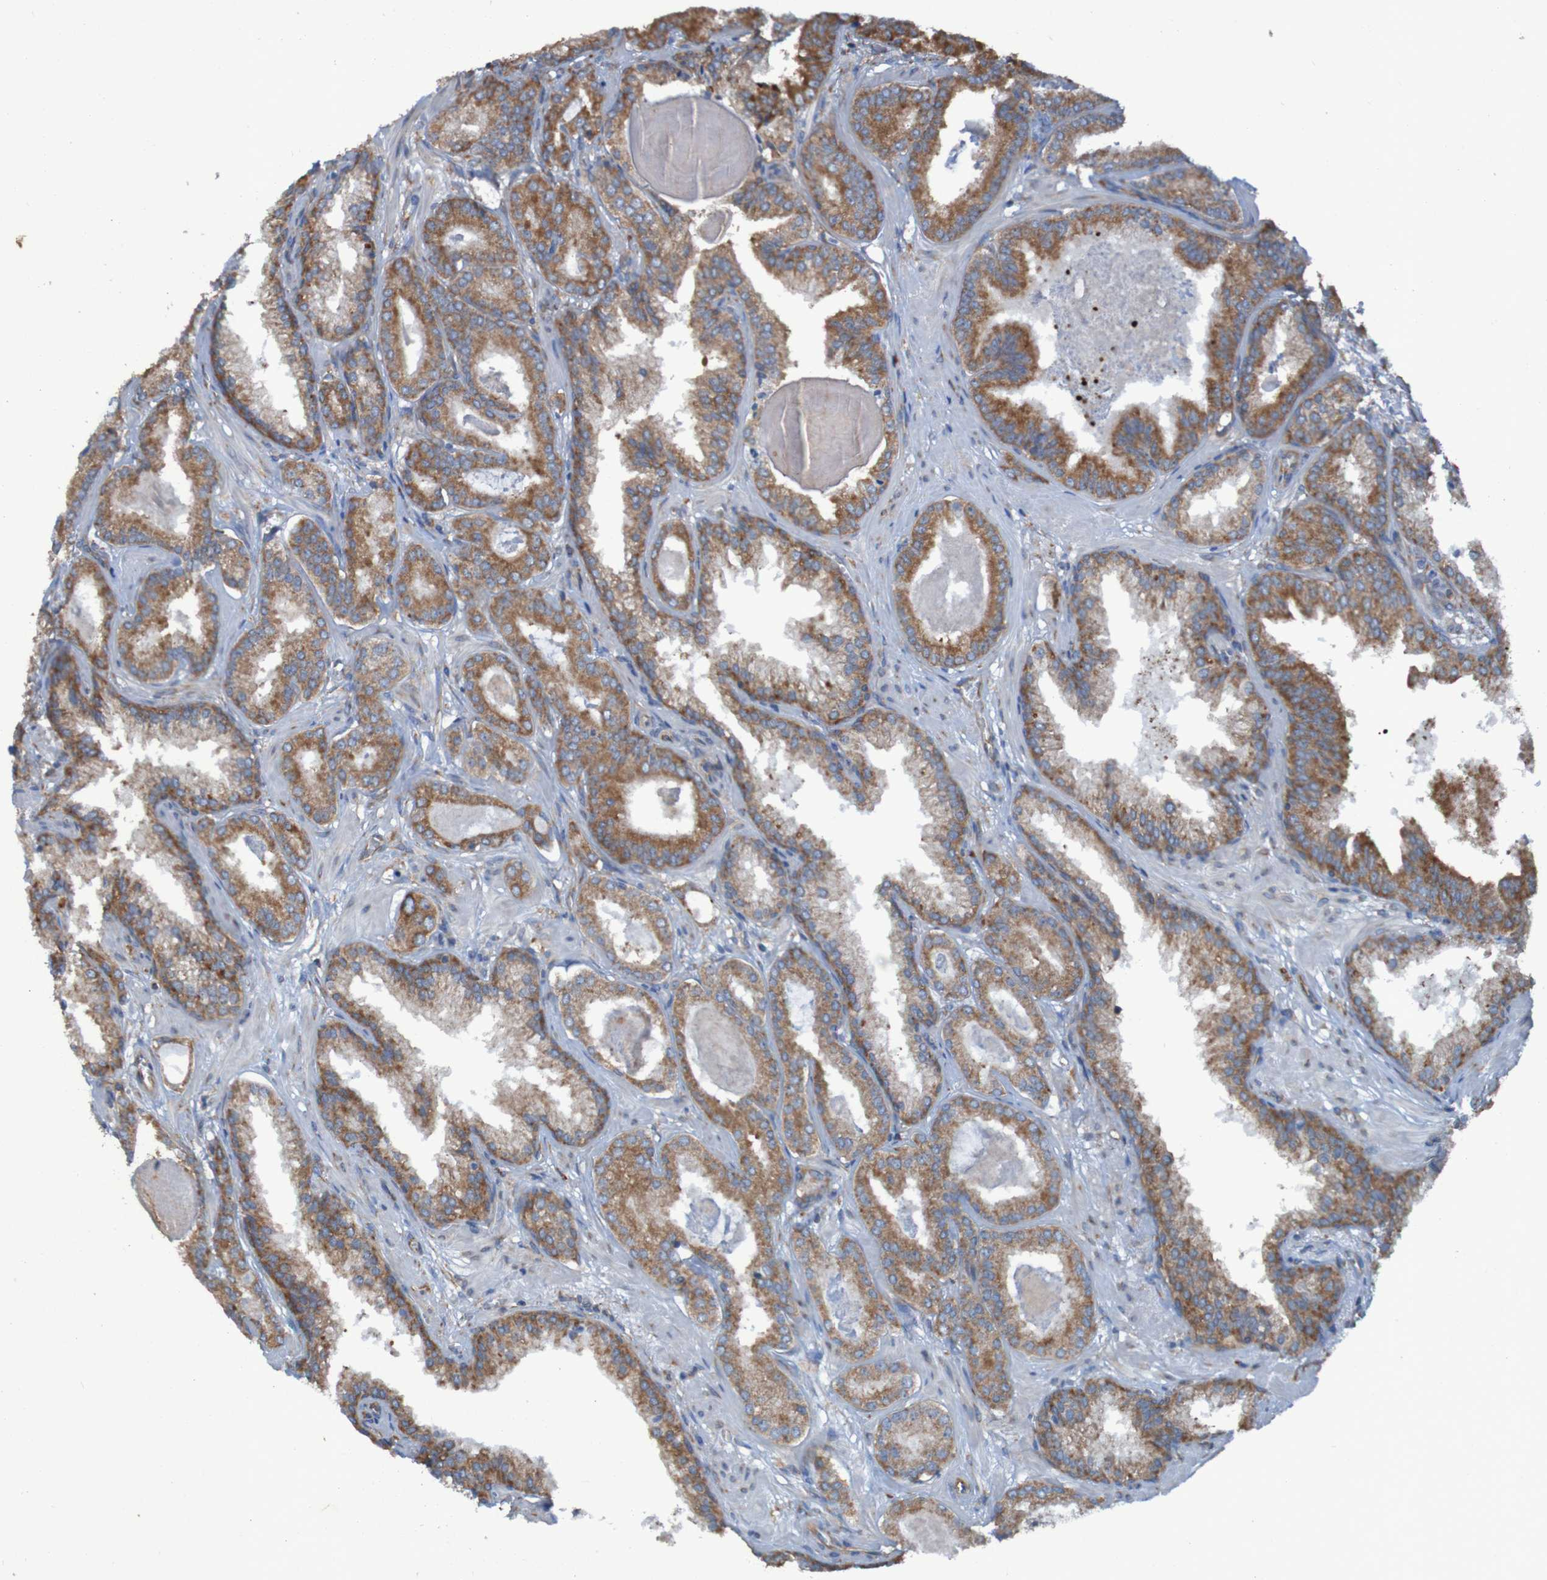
{"staining": {"intensity": "moderate", "quantity": ">75%", "location": "cytoplasmic/membranous"}, "tissue": "prostate cancer", "cell_type": "Tumor cells", "image_type": "cancer", "snomed": [{"axis": "morphology", "description": "Adenocarcinoma, Low grade"}, {"axis": "topography", "description": "Prostate"}], "caption": "An image showing moderate cytoplasmic/membranous positivity in about >75% of tumor cells in low-grade adenocarcinoma (prostate), as visualized by brown immunohistochemical staining.", "gene": "RPL10", "patient": {"sex": "male", "age": 59}}